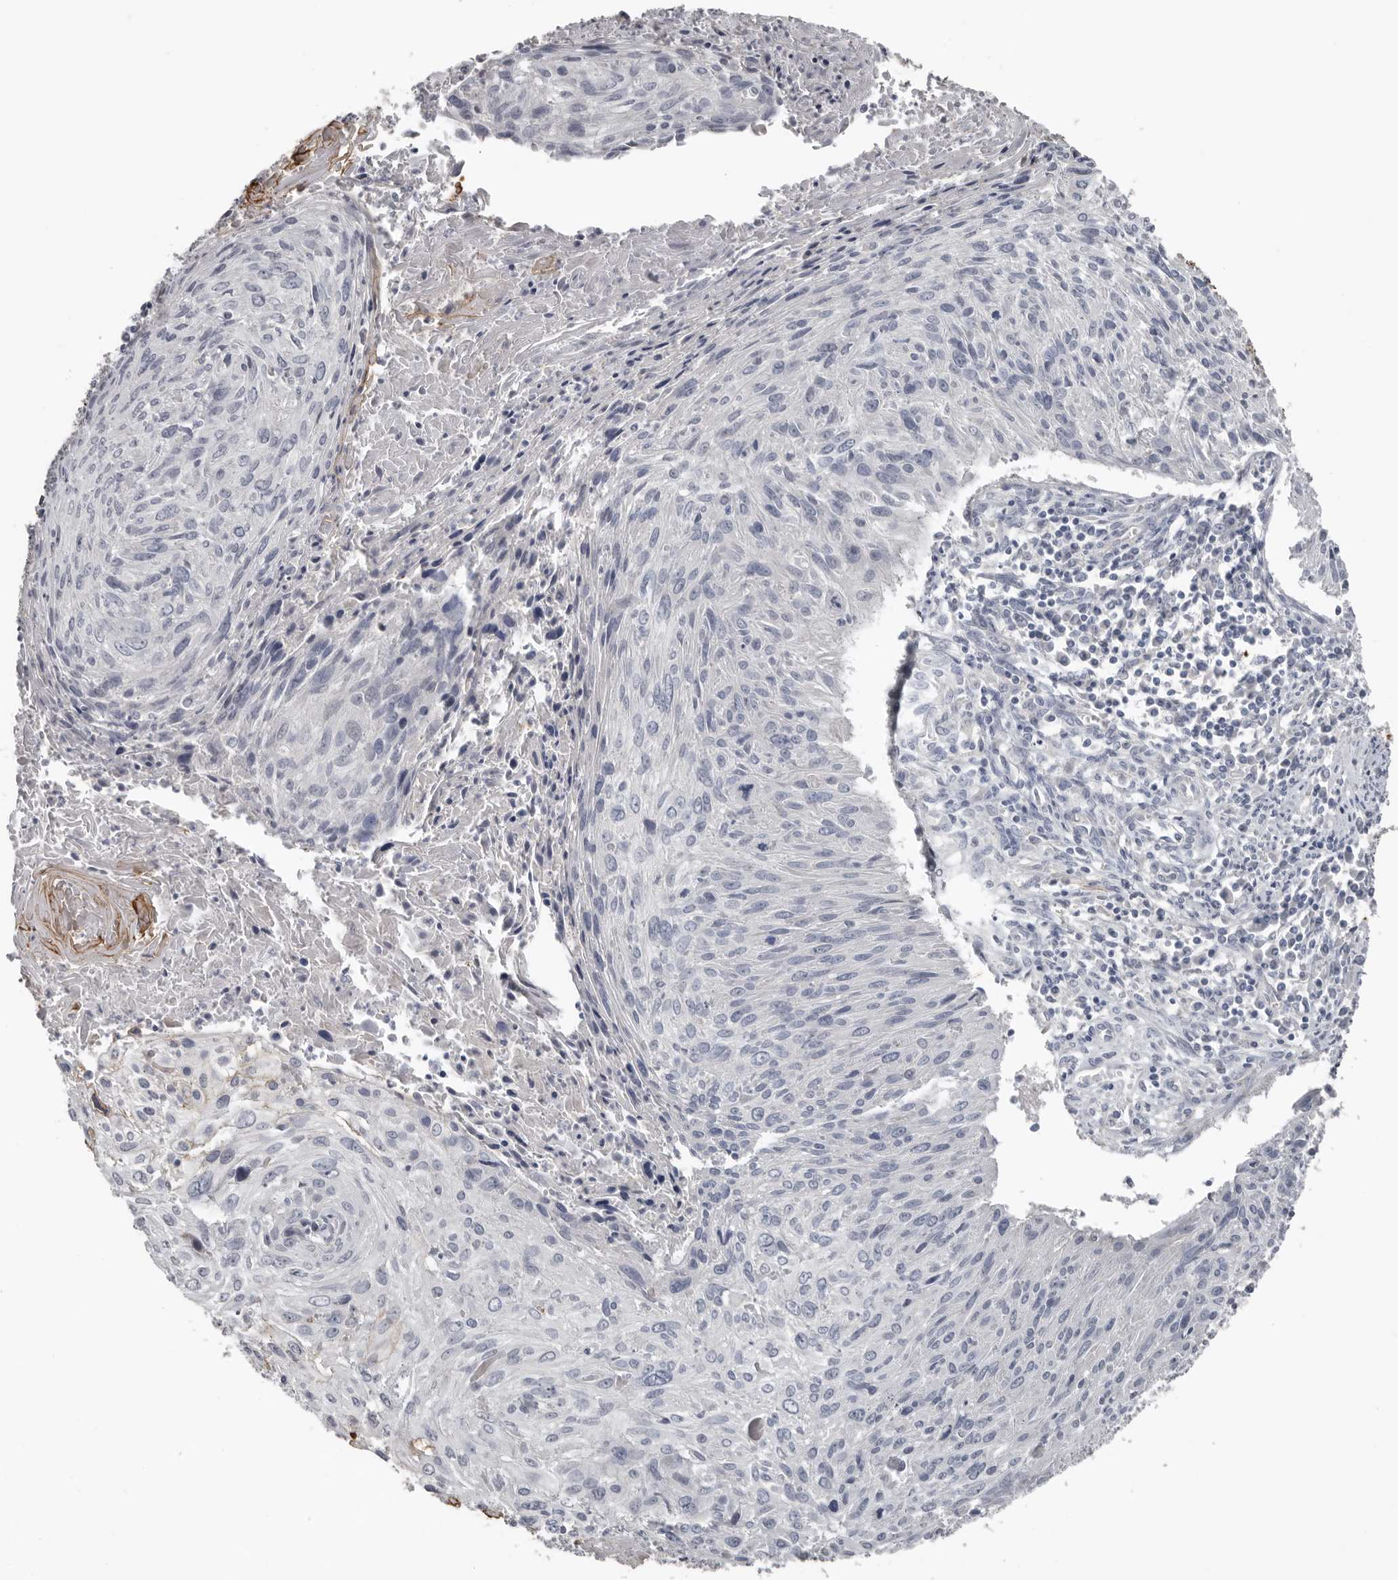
{"staining": {"intensity": "negative", "quantity": "none", "location": "none"}, "tissue": "cervical cancer", "cell_type": "Tumor cells", "image_type": "cancer", "snomed": [{"axis": "morphology", "description": "Squamous cell carcinoma, NOS"}, {"axis": "topography", "description": "Cervix"}], "caption": "A histopathology image of cervical squamous cell carcinoma stained for a protein shows no brown staining in tumor cells.", "gene": "FABP7", "patient": {"sex": "female", "age": 51}}